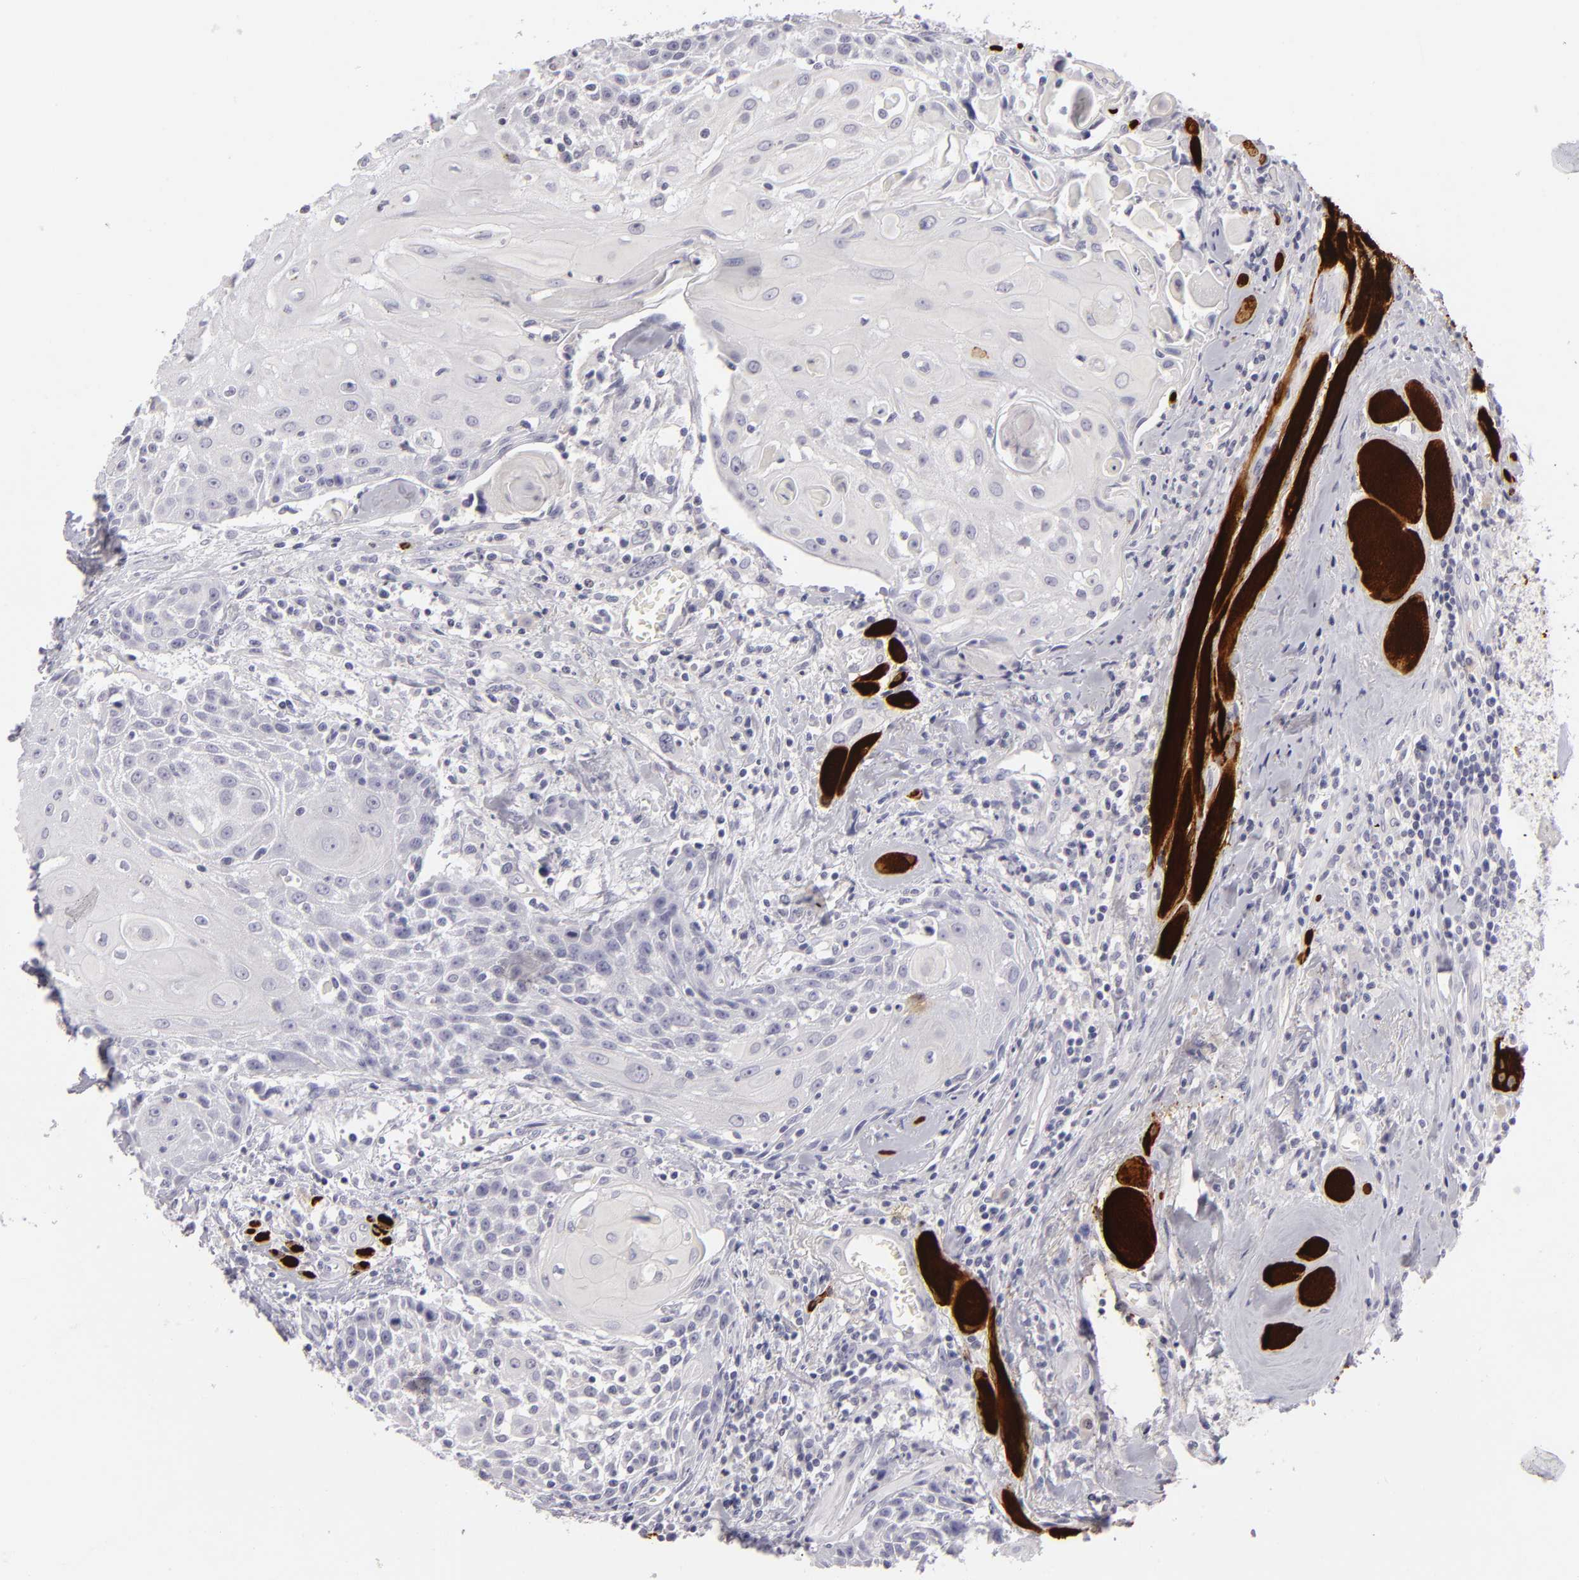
{"staining": {"intensity": "negative", "quantity": "none", "location": "none"}, "tissue": "head and neck cancer", "cell_type": "Tumor cells", "image_type": "cancer", "snomed": [{"axis": "morphology", "description": "Squamous cell carcinoma, NOS"}, {"axis": "topography", "description": "Oral tissue"}, {"axis": "topography", "description": "Head-Neck"}], "caption": "The histopathology image exhibits no staining of tumor cells in head and neck squamous cell carcinoma.", "gene": "TNNC1", "patient": {"sex": "female", "age": 82}}